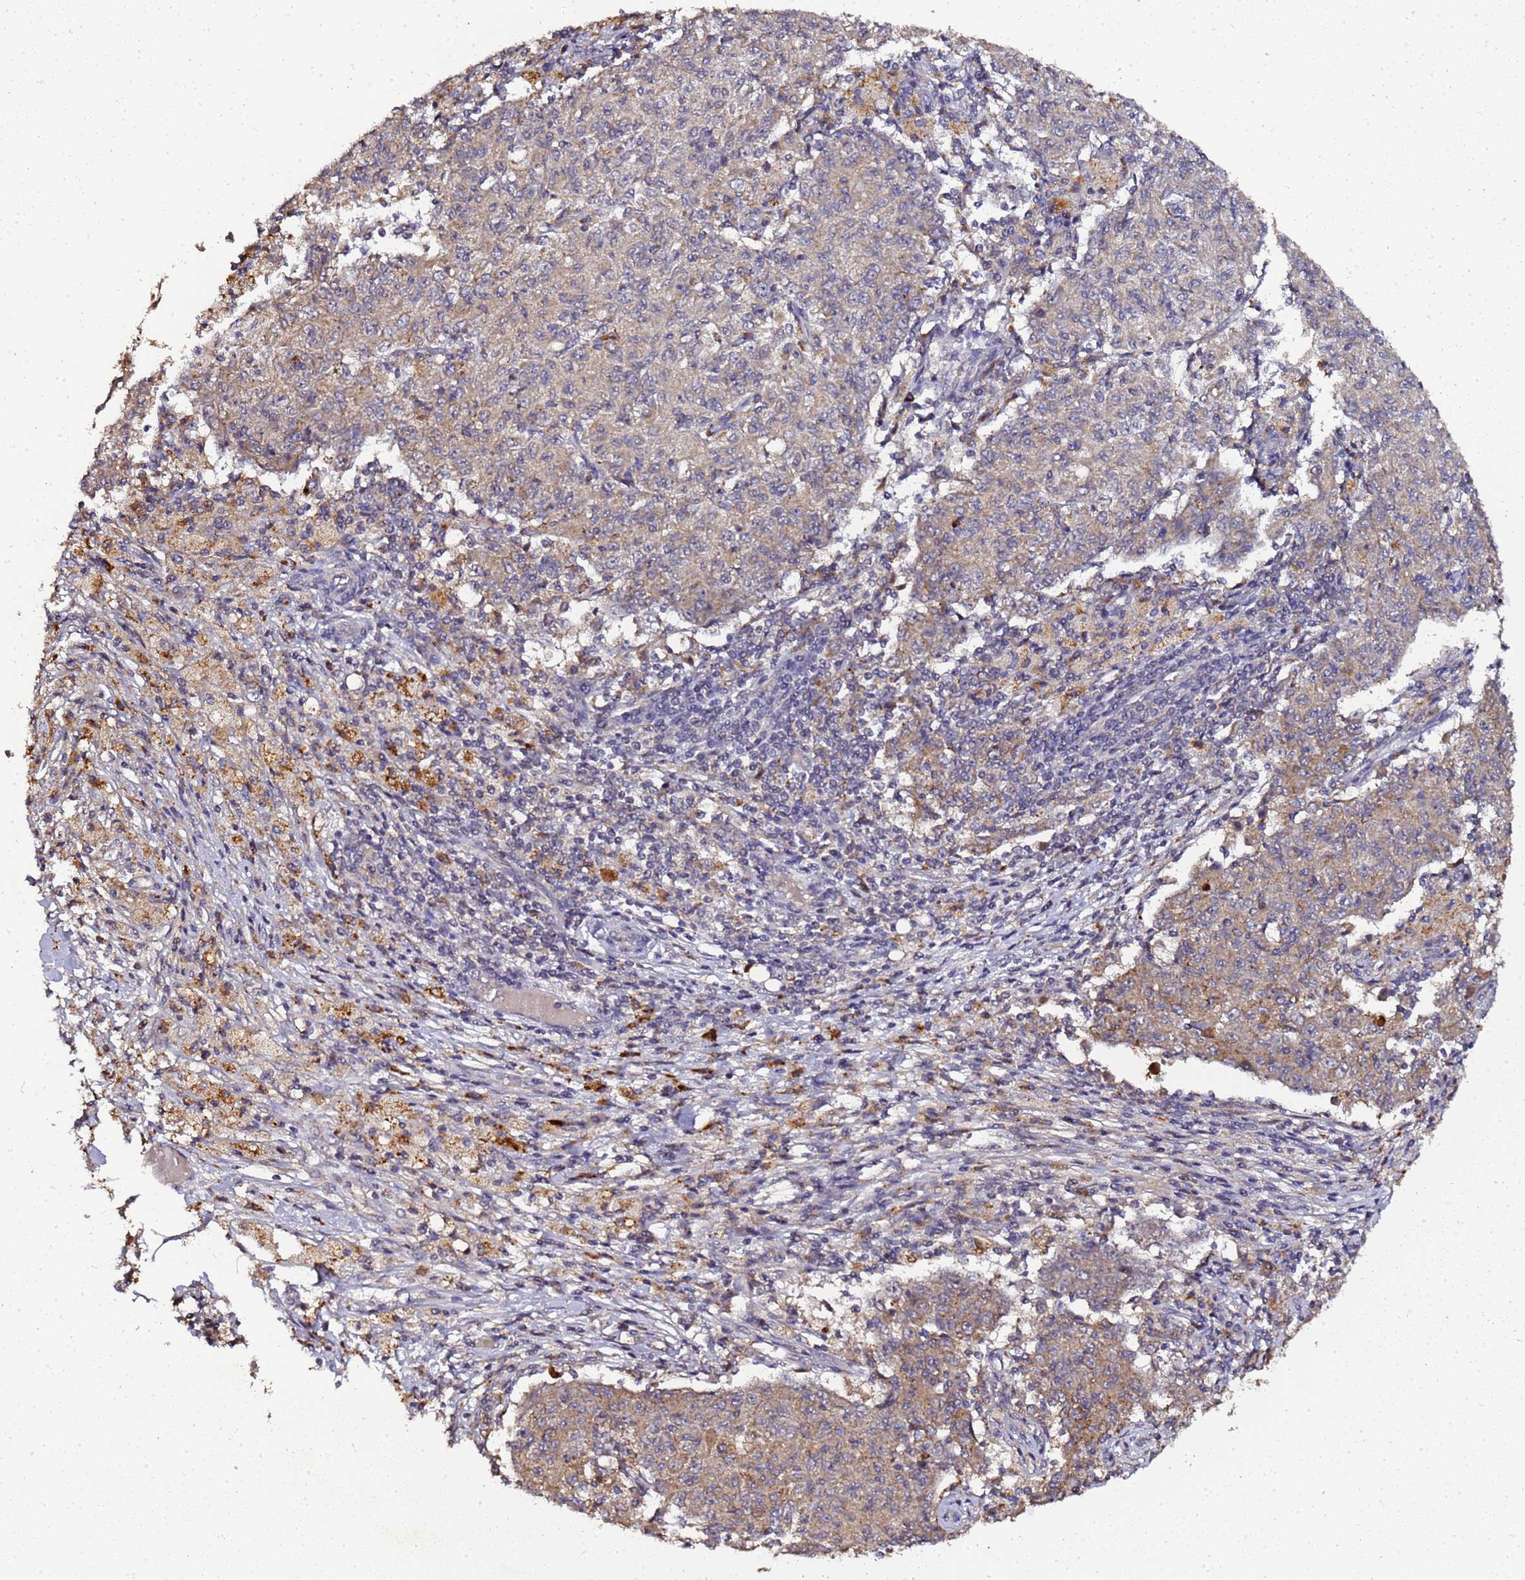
{"staining": {"intensity": "moderate", "quantity": "25%-75%", "location": "cytoplasmic/membranous"}, "tissue": "ovarian cancer", "cell_type": "Tumor cells", "image_type": "cancer", "snomed": [{"axis": "morphology", "description": "Carcinoma, endometroid"}, {"axis": "topography", "description": "Ovary"}], "caption": "About 25%-75% of tumor cells in endometroid carcinoma (ovarian) display moderate cytoplasmic/membranous protein positivity as visualized by brown immunohistochemical staining.", "gene": "LGI4", "patient": {"sex": "female", "age": 42}}